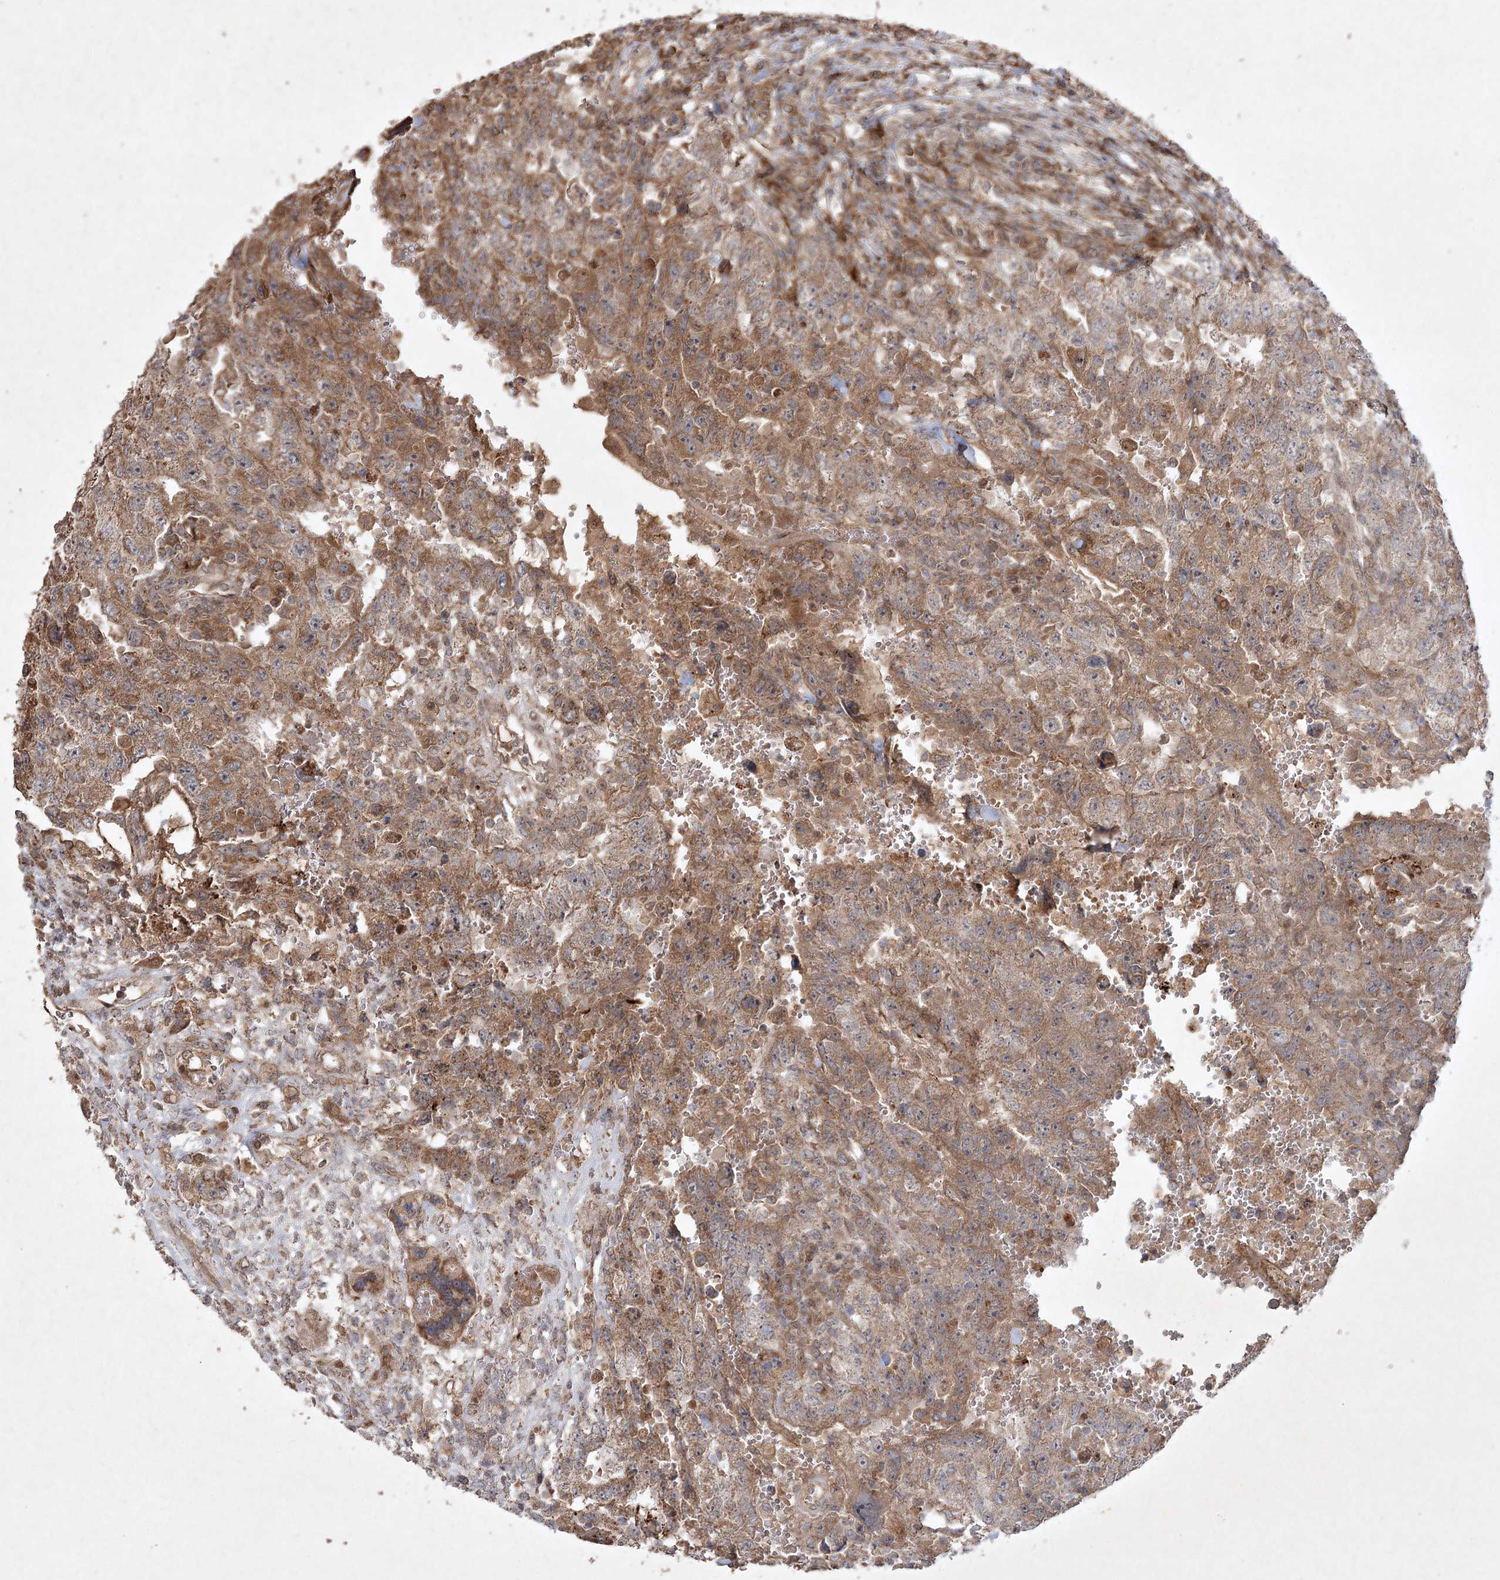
{"staining": {"intensity": "moderate", "quantity": ">75%", "location": "cytoplasmic/membranous"}, "tissue": "testis cancer", "cell_type": "Tumor cells", "image_type": "cancer", "snomed": [{"axis": "morphology", "description": "Carcinoma, Embryonal, NOS"}, {"axis": "topography", "description": "Testis"}], "caption": "This micrograph exhibits IHC staining of human embryonal carcinoma (testis), with medium moderate cytoplasmic/membranous positivity in approximately >75% of tumor cells.", "gene": "KBTBD4", "patient": {"sex": "male", "age": 26}}